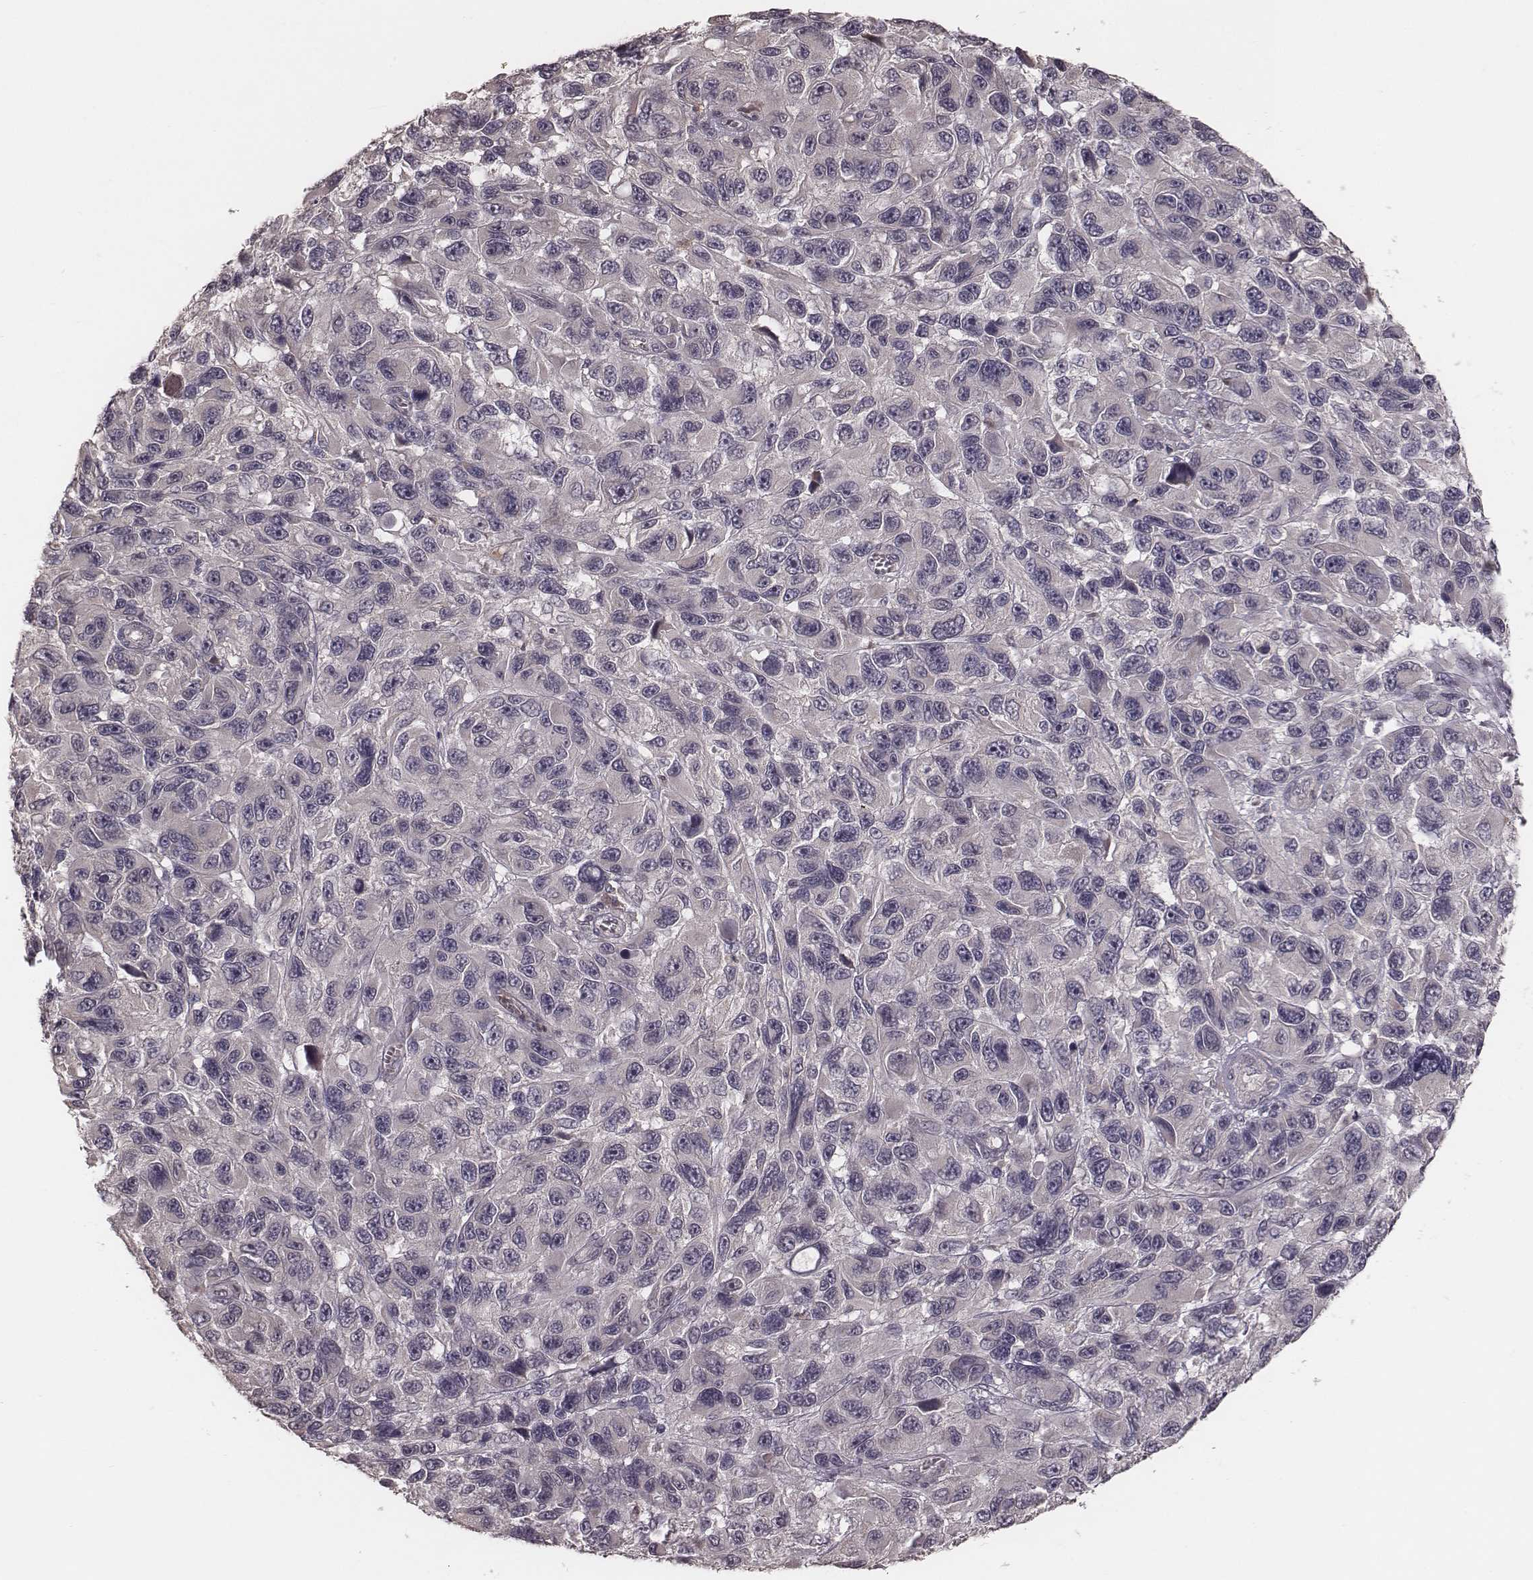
{"staining": {"intensity": "negative", "quantity": "none", "location": "none"}, "tissue": "melanoma", "cell_type": "Tumor cells", "image_type": "cancer", "snomed": [{"axis": "morphology", "description": "Malignant melanoma, NOS"}, {"axis": "topography", "description": "Skin"}], "caption": "This is a micrograph of IHC staining of melanoma, which shows no staining in tumor cells.", "gene": "IL5", "patient": {"sex": "male", "age": 53}}